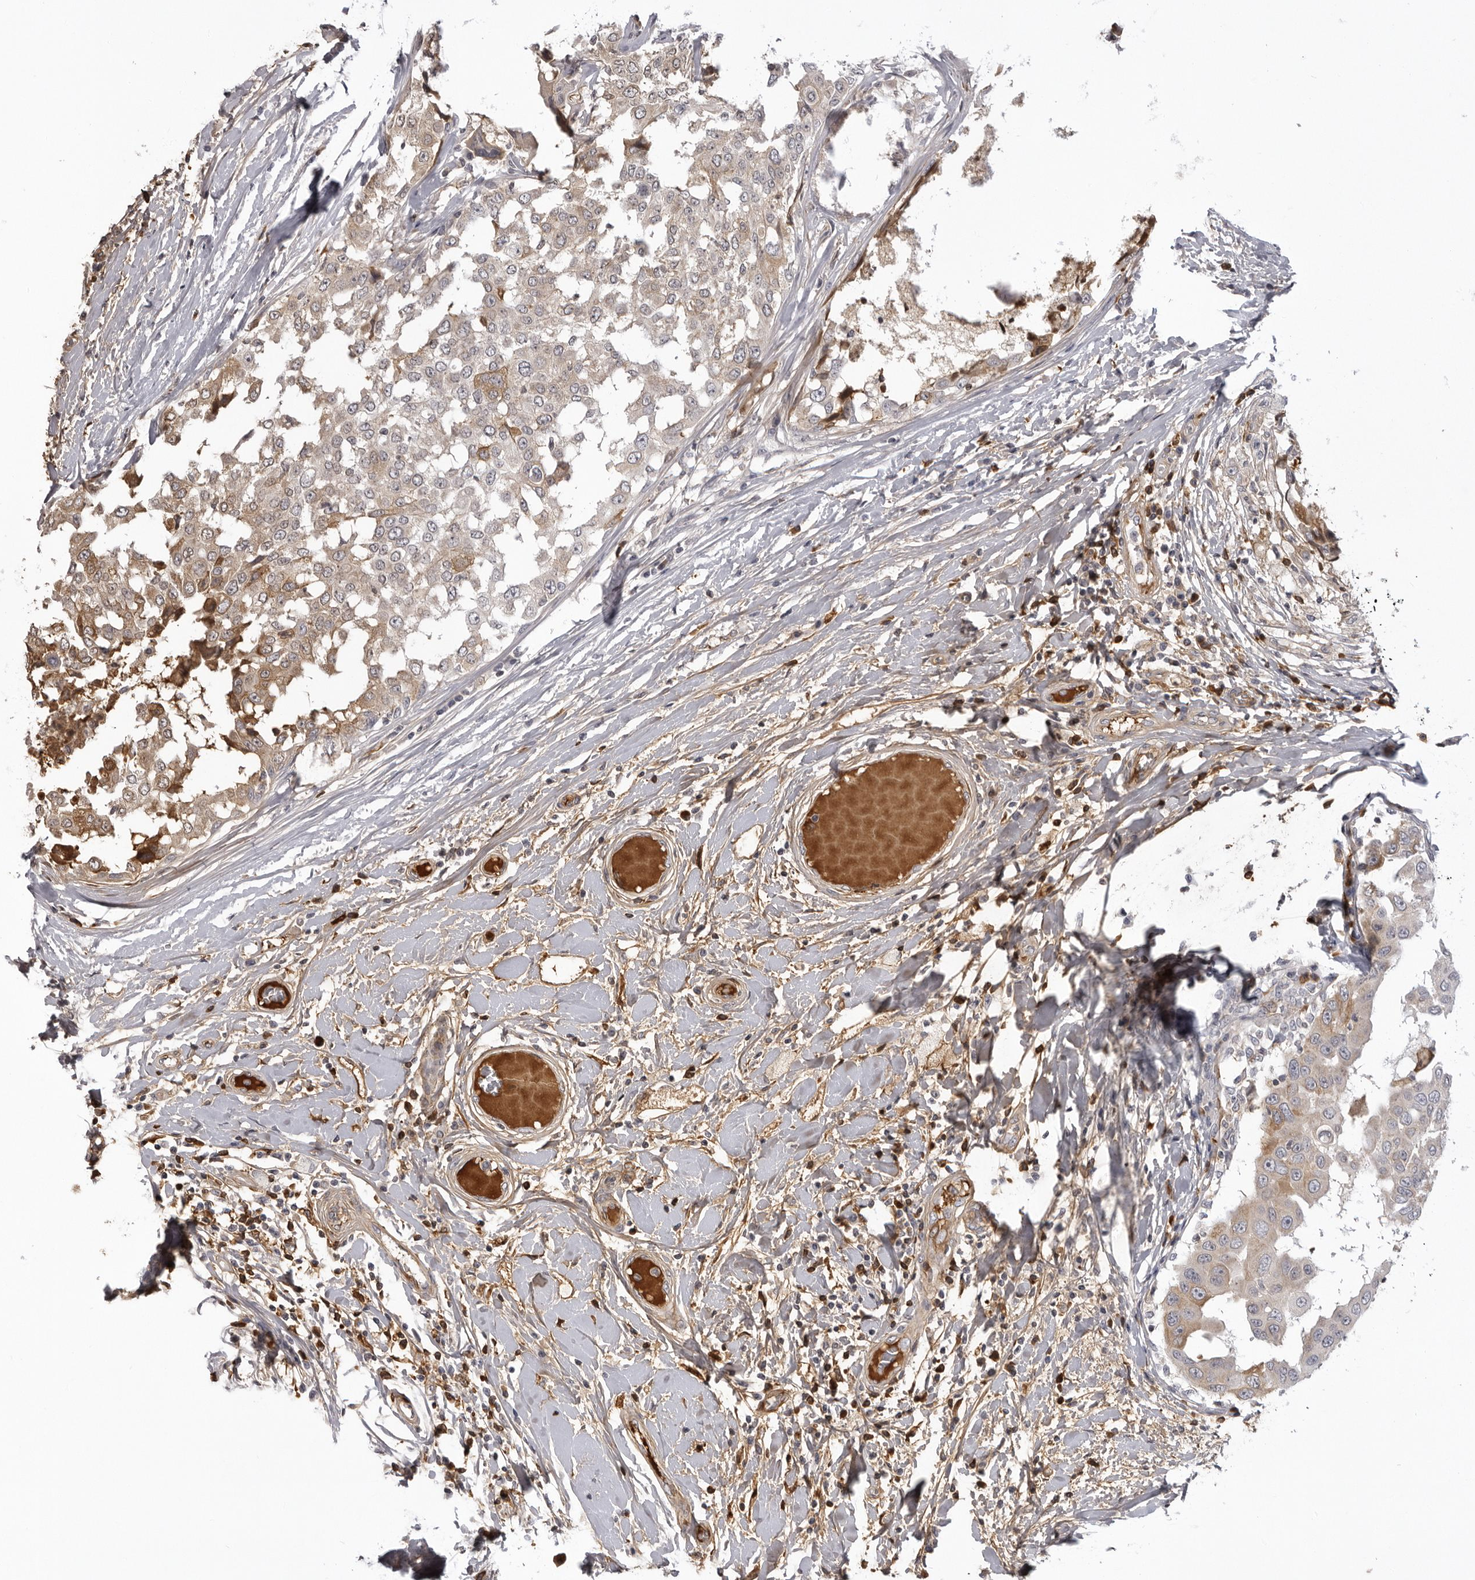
{"staining": {"intensity": "moderate", "quantity": "<25%", "location": "cytoplasmic/membranous"}, "tissue": "breast cancer", "cell_type": "Tumor cells", "image_type": "cancer", "snomed": [{"axis": "morphology", "description": "Duct carcinoma"}, {"axis": "topography", "description": "Breast"}], "caption": "Moderate cytoplasmic/membranous protein expression is appreciated in about <25% of tumor cells in breast cancer.", "gene": "PLEKHF2", "patient": {"sex": "female", "age": 27}}